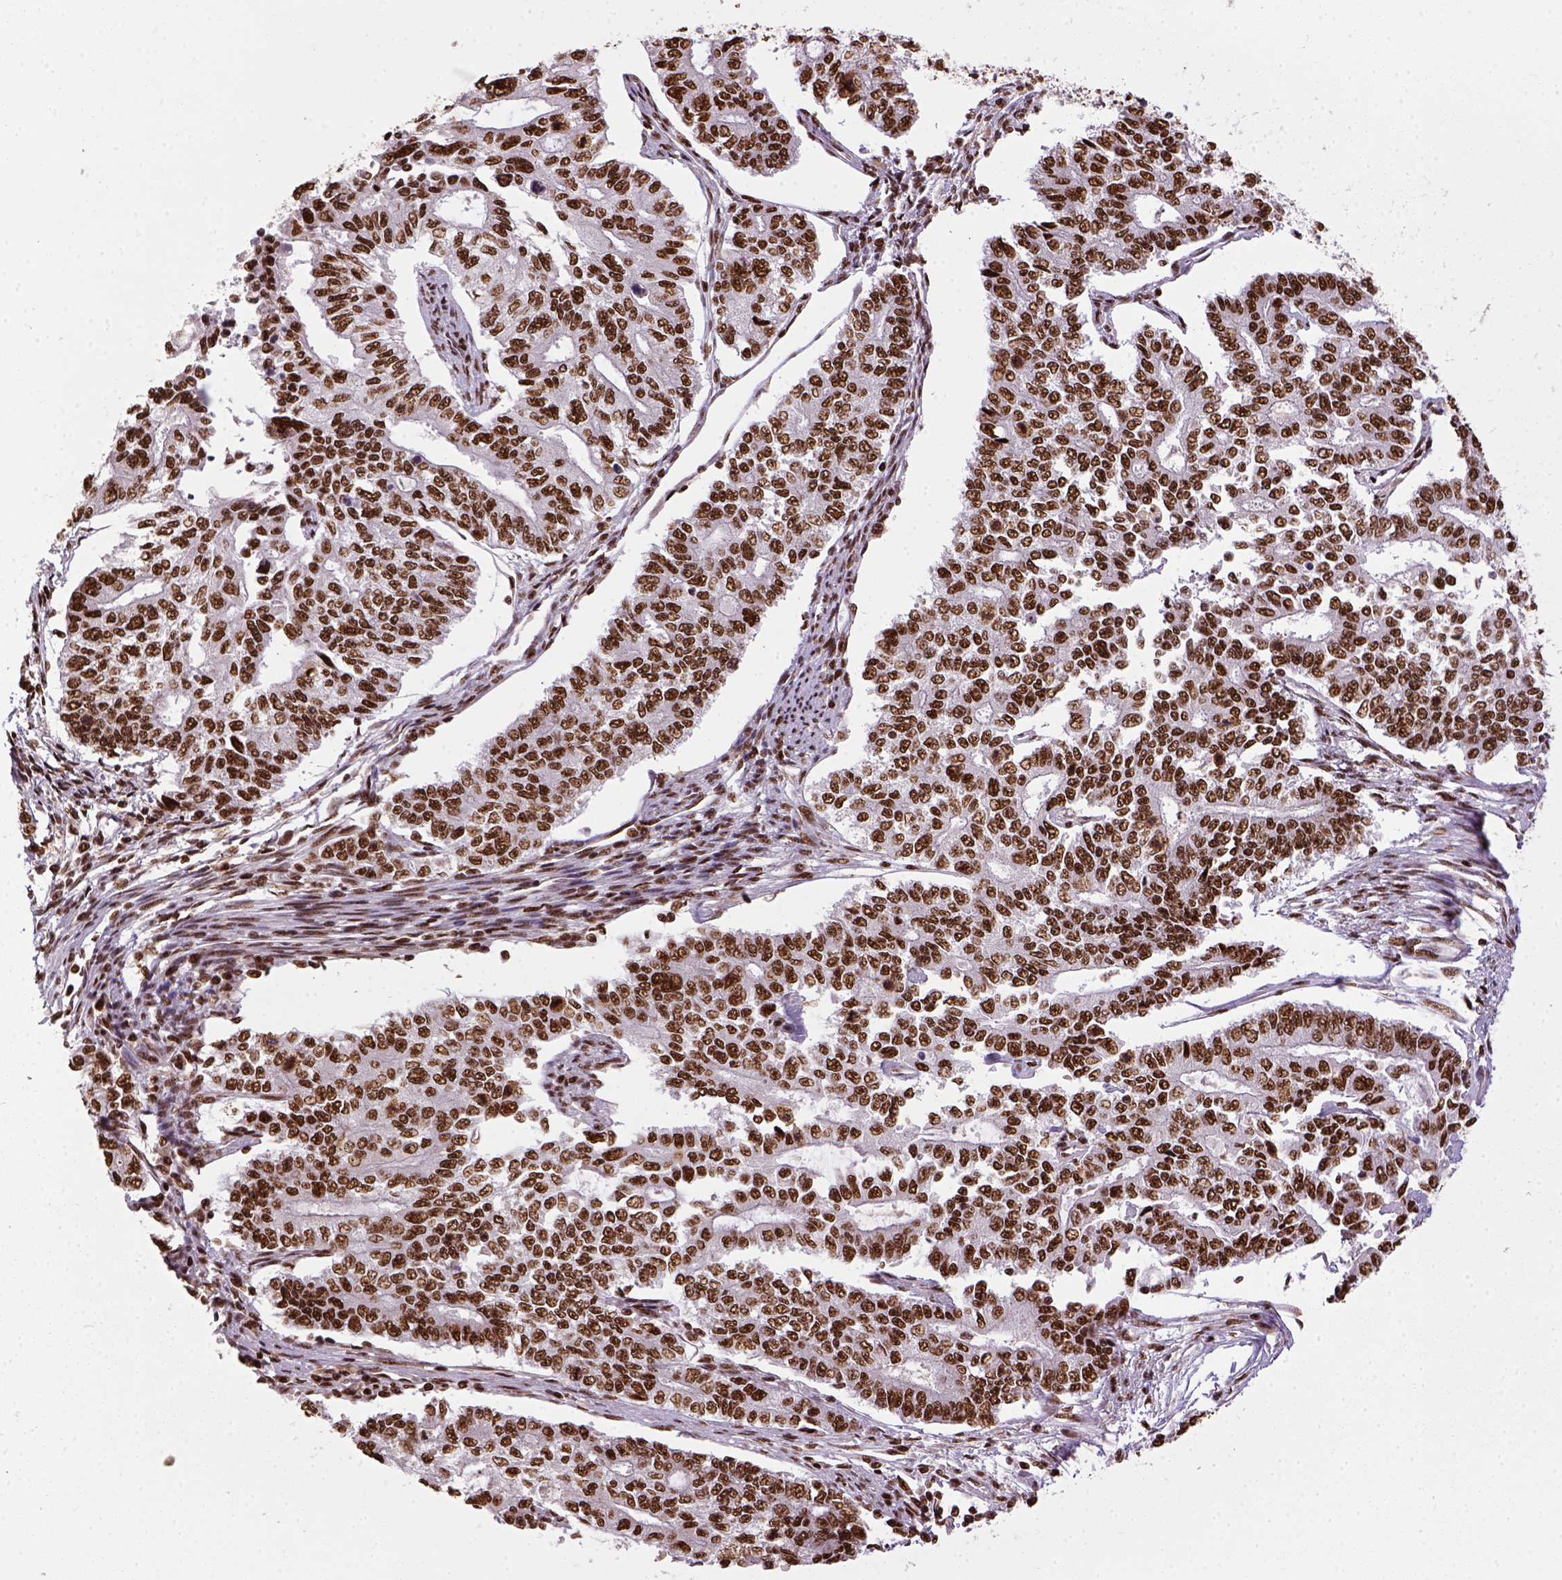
{"staining": {"intensity": "strong", "quantity": ">75%", "location": "nuclear"}, "tissue": "endometrial cancer", "cell_type": "Tumor cells", "image_type": "cancer", "snomed": [{"axis": "morphology", "description": "Adenocarcinoma, NOS"}, {"axis": "topography", "description": "Uterus"}], "caption": "This is a micrograph of immunohistochemistry staining of adenocarcinoma (endometrial), which shows strong staining in the nuclear of tumor cells.", "gene": "CCAR1", "patient": {"sex": "female", "age": 59}}